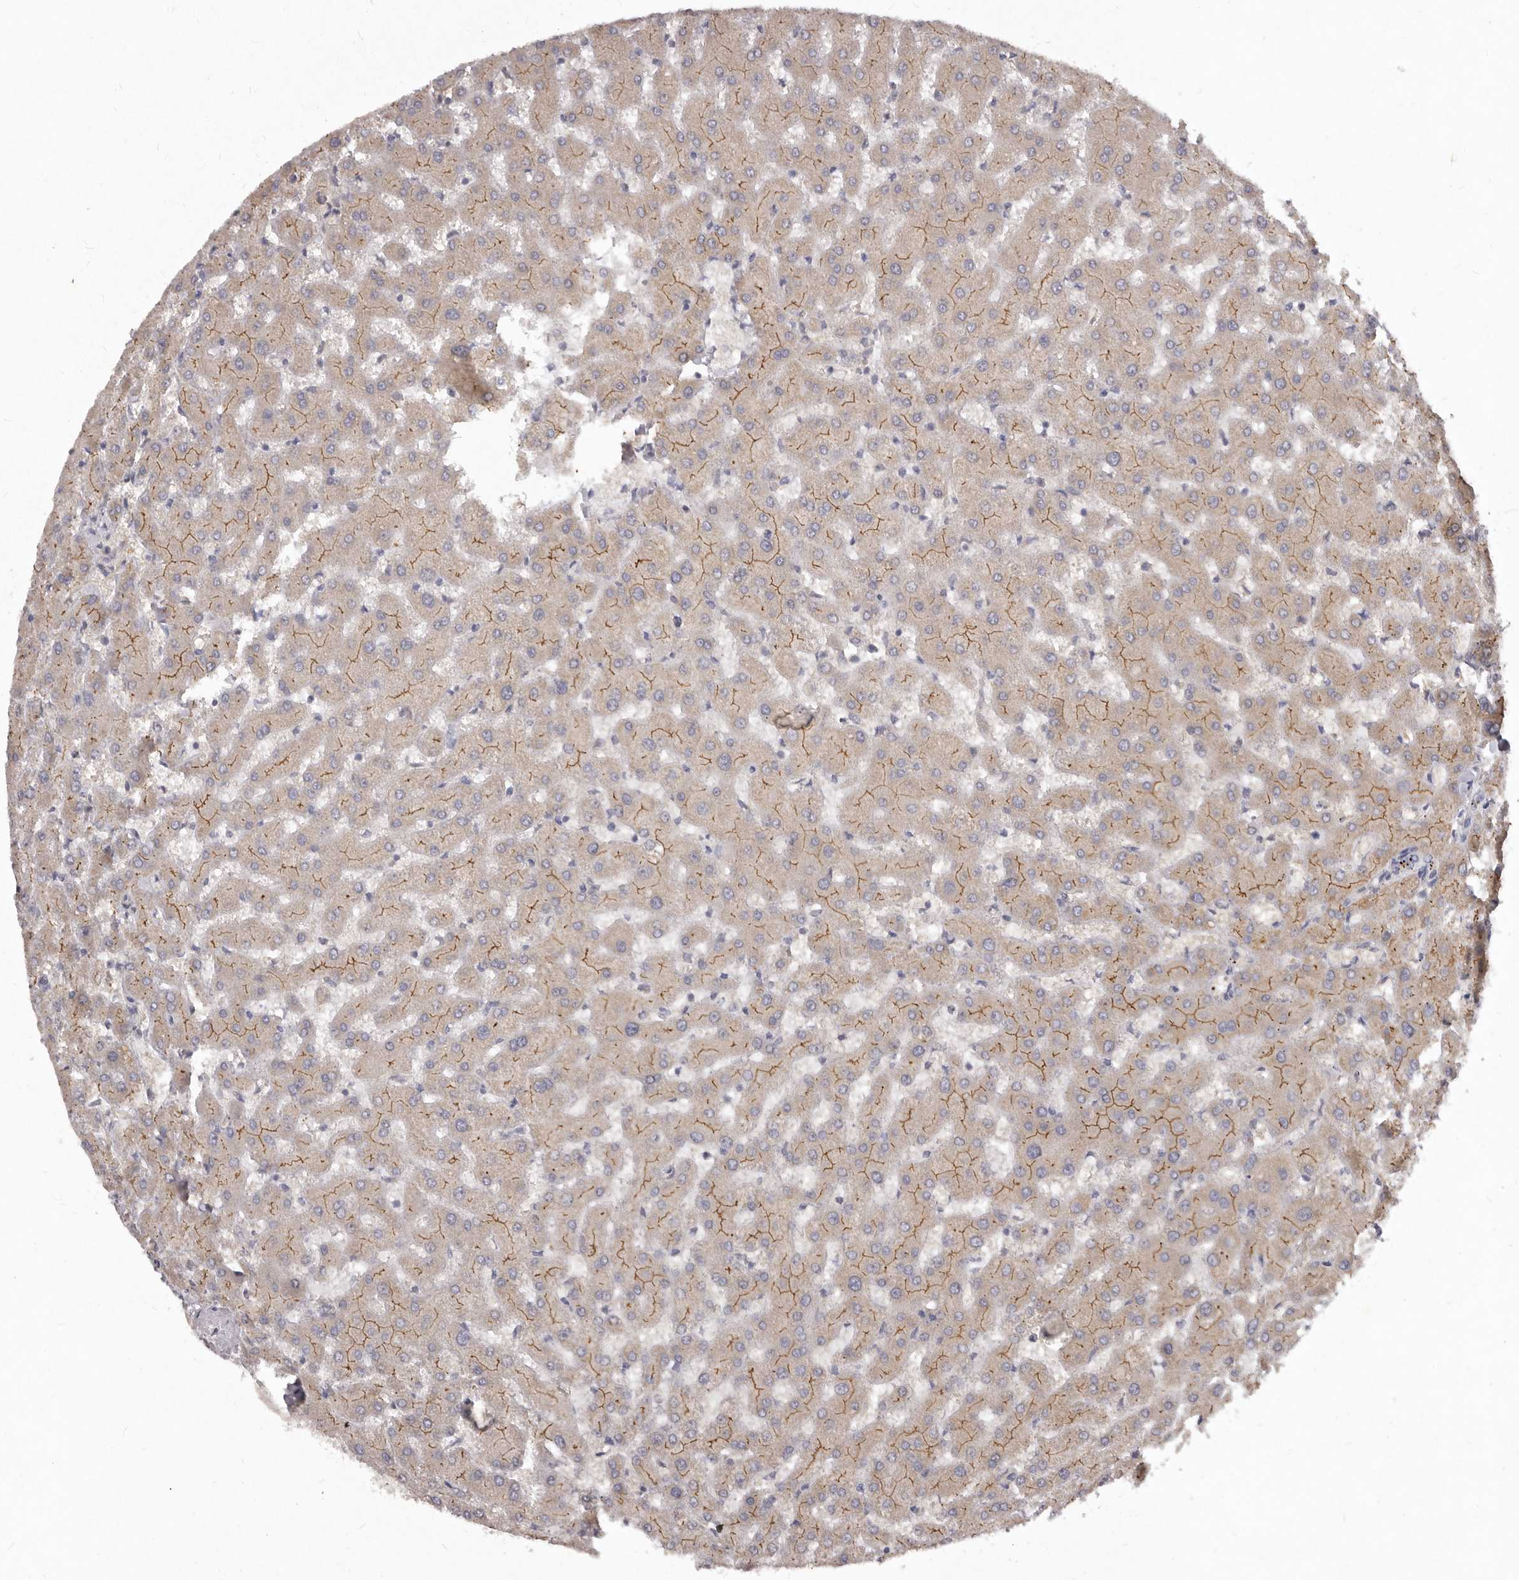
{"staining": {"intensity": "negative", "quantity": "none", "location": "none"}, "tissue": "liver", "cell_type": "Cholangiocytes", "image_type": "normal", "snomed": [{"axis": "morphology", "description": "Normal tissue, NOS"}, {"axis": "topography", "description": "Liver"}], "caption": "IHC of unremarkable human liver demonstrates no staining in cholangiocytes. (DAB immunohistochemistry visualized using brightfield microscopy, high magnification).", "gene": "GPRC5C", "patient": {"sex": "female", "age": 63}}